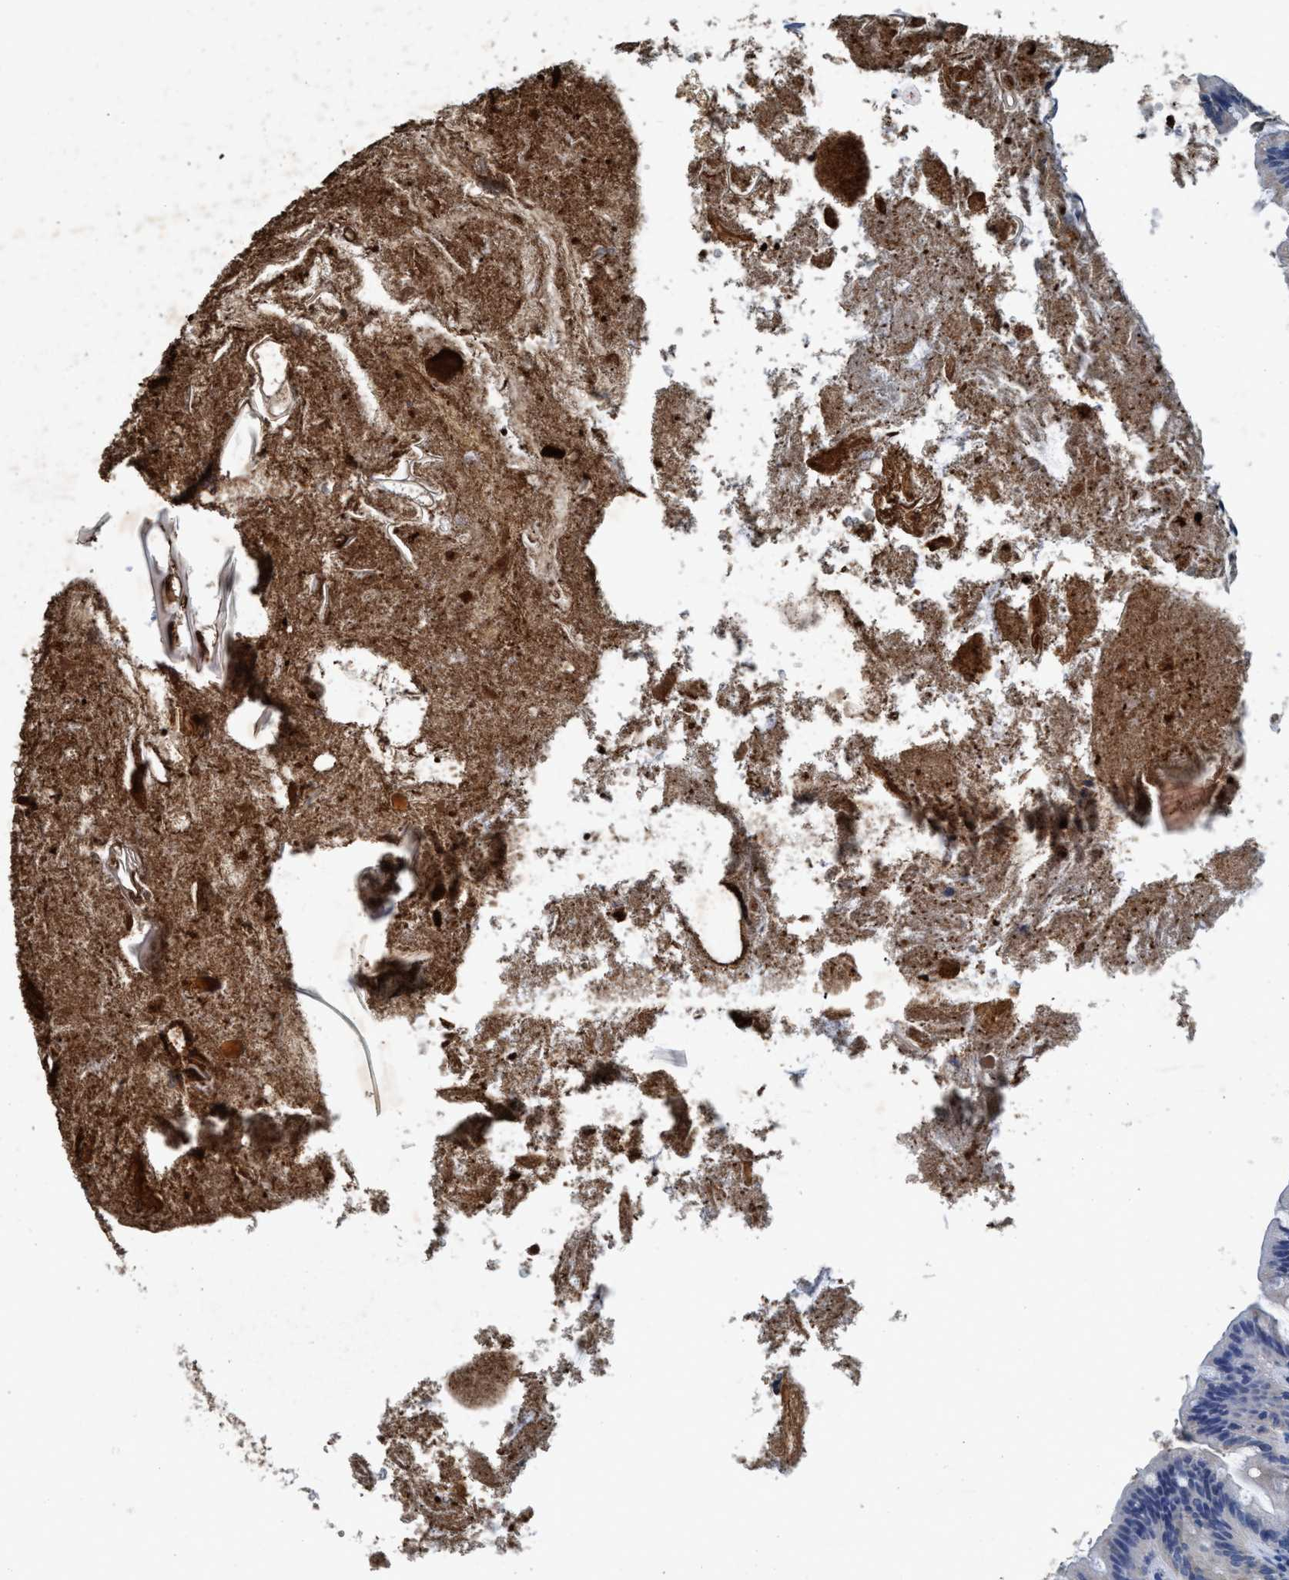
{"staining": {"intensity": "weak", "quantity": "25%-75%", "location": "cytoplasmic/membranous"}, "tissue": "appendix", "cell_type": "Glandular cells", "image_type": "normal", "snomed": [{"axis": "morphology", "description": "Normal tissue, NOS"}, {"axis": "topography", "description": "Appendix"}], "caption": "The immunohistochemical stain highlights weak cytoplasmic/membranous expression in glandular cells of normal appendix.", "gene": "ANKFN1", "patient": {"sex": "male", "age": 52}}